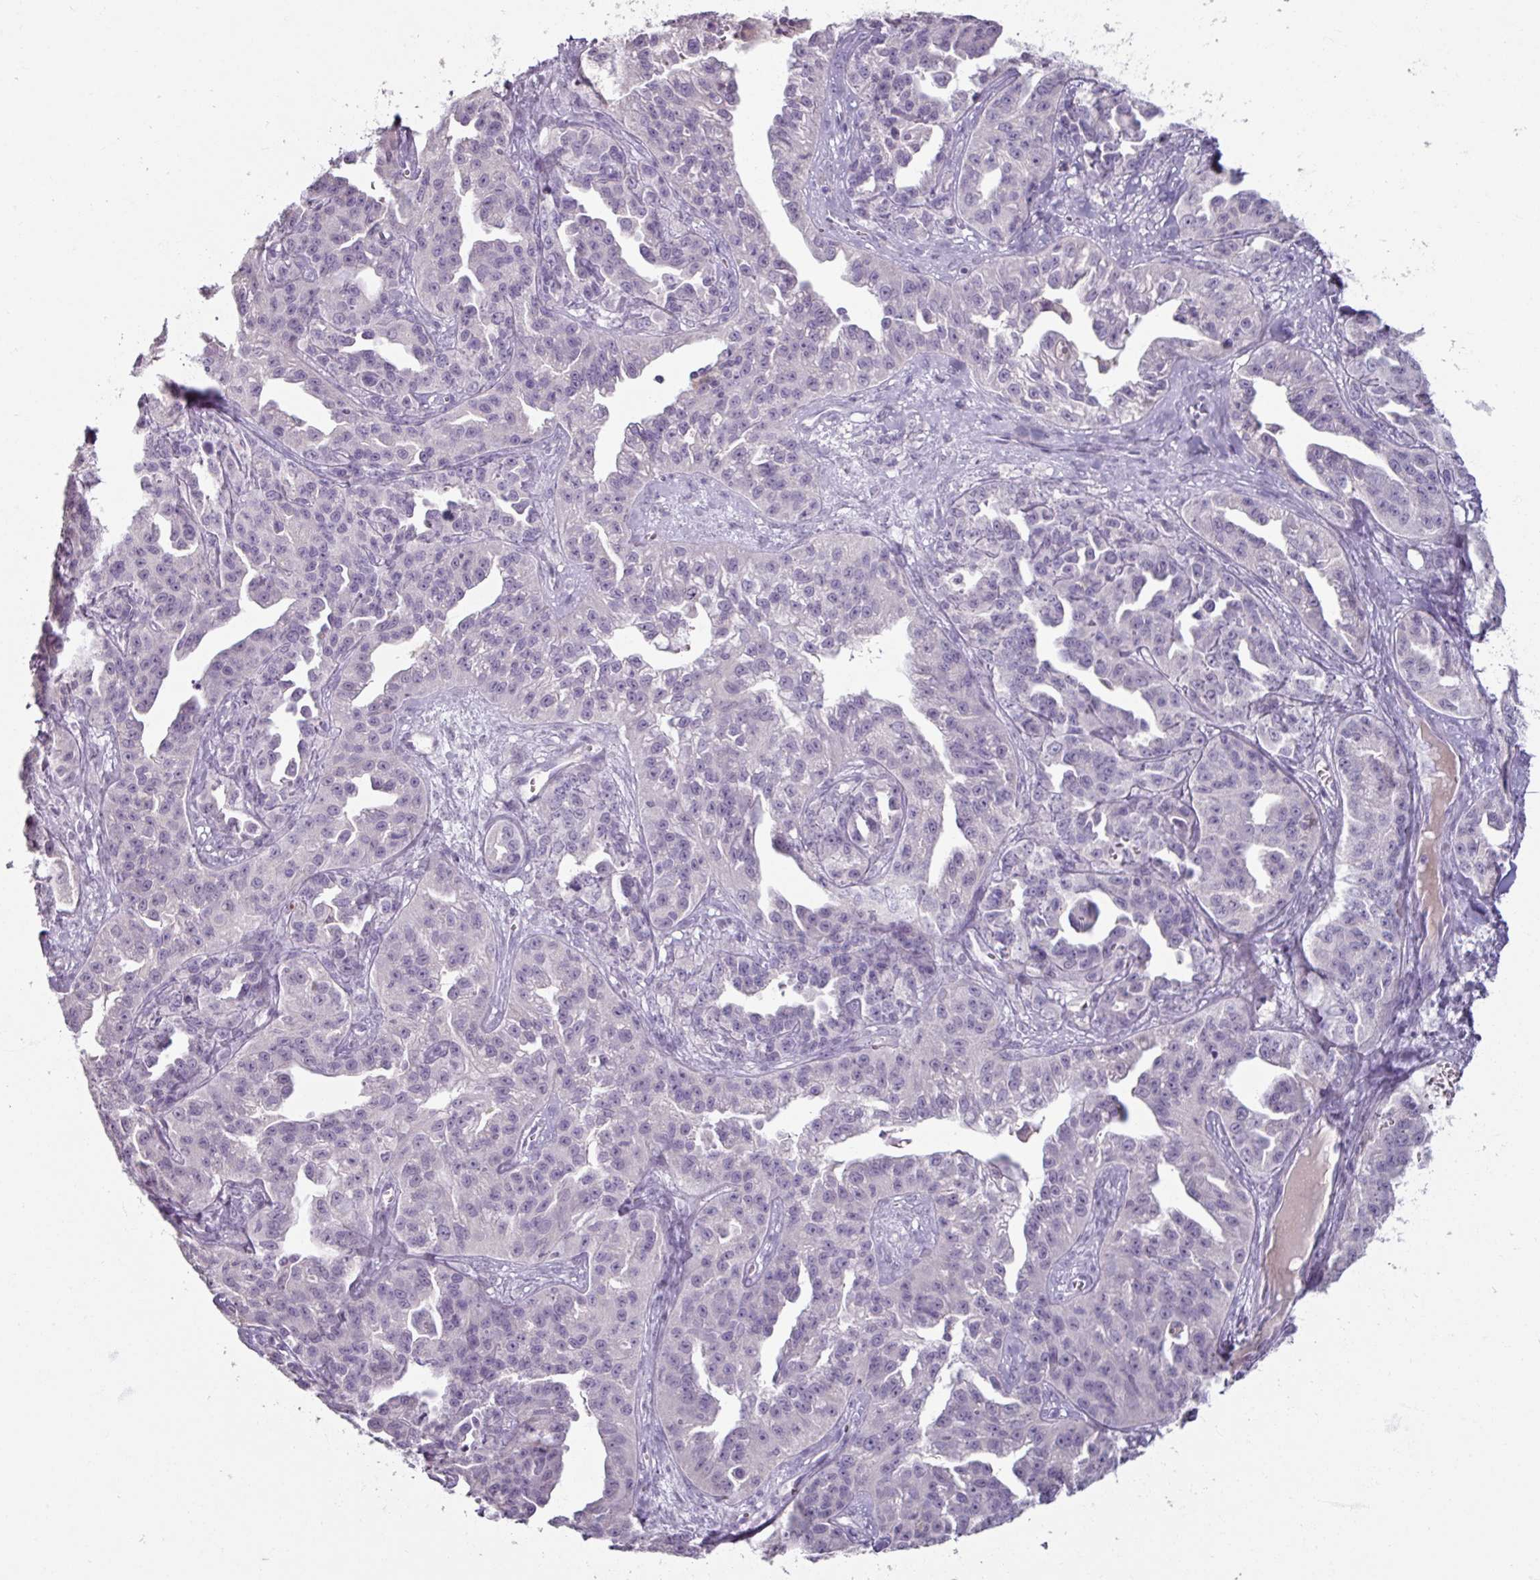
{"staining": {"intensity": "negative", "quantity": "none", "location": "none"}, "tissue": "ovarian cancer", "cell_type": "Tumor cells", "image_type": "cancer", "snomed": [{"axis": "morphology", "description": "Cystadenocarcinoma, serous, NOS"}, {"axis": "topography", "description": "Ovary"}], "caption": "An image of ovarian serous cystadenocarcinoma stained for a protein reveals no brown staining in tumor cells. (Stains: DAB (3,3'-diaminobenzidine) immunohistochemistry (IHC) with hematoxylin counter stain, Microscopy: brightfield microscopy at high magnification).", "gene": "SLC27A5", "patient": {"sex": "female", "age": 75}}